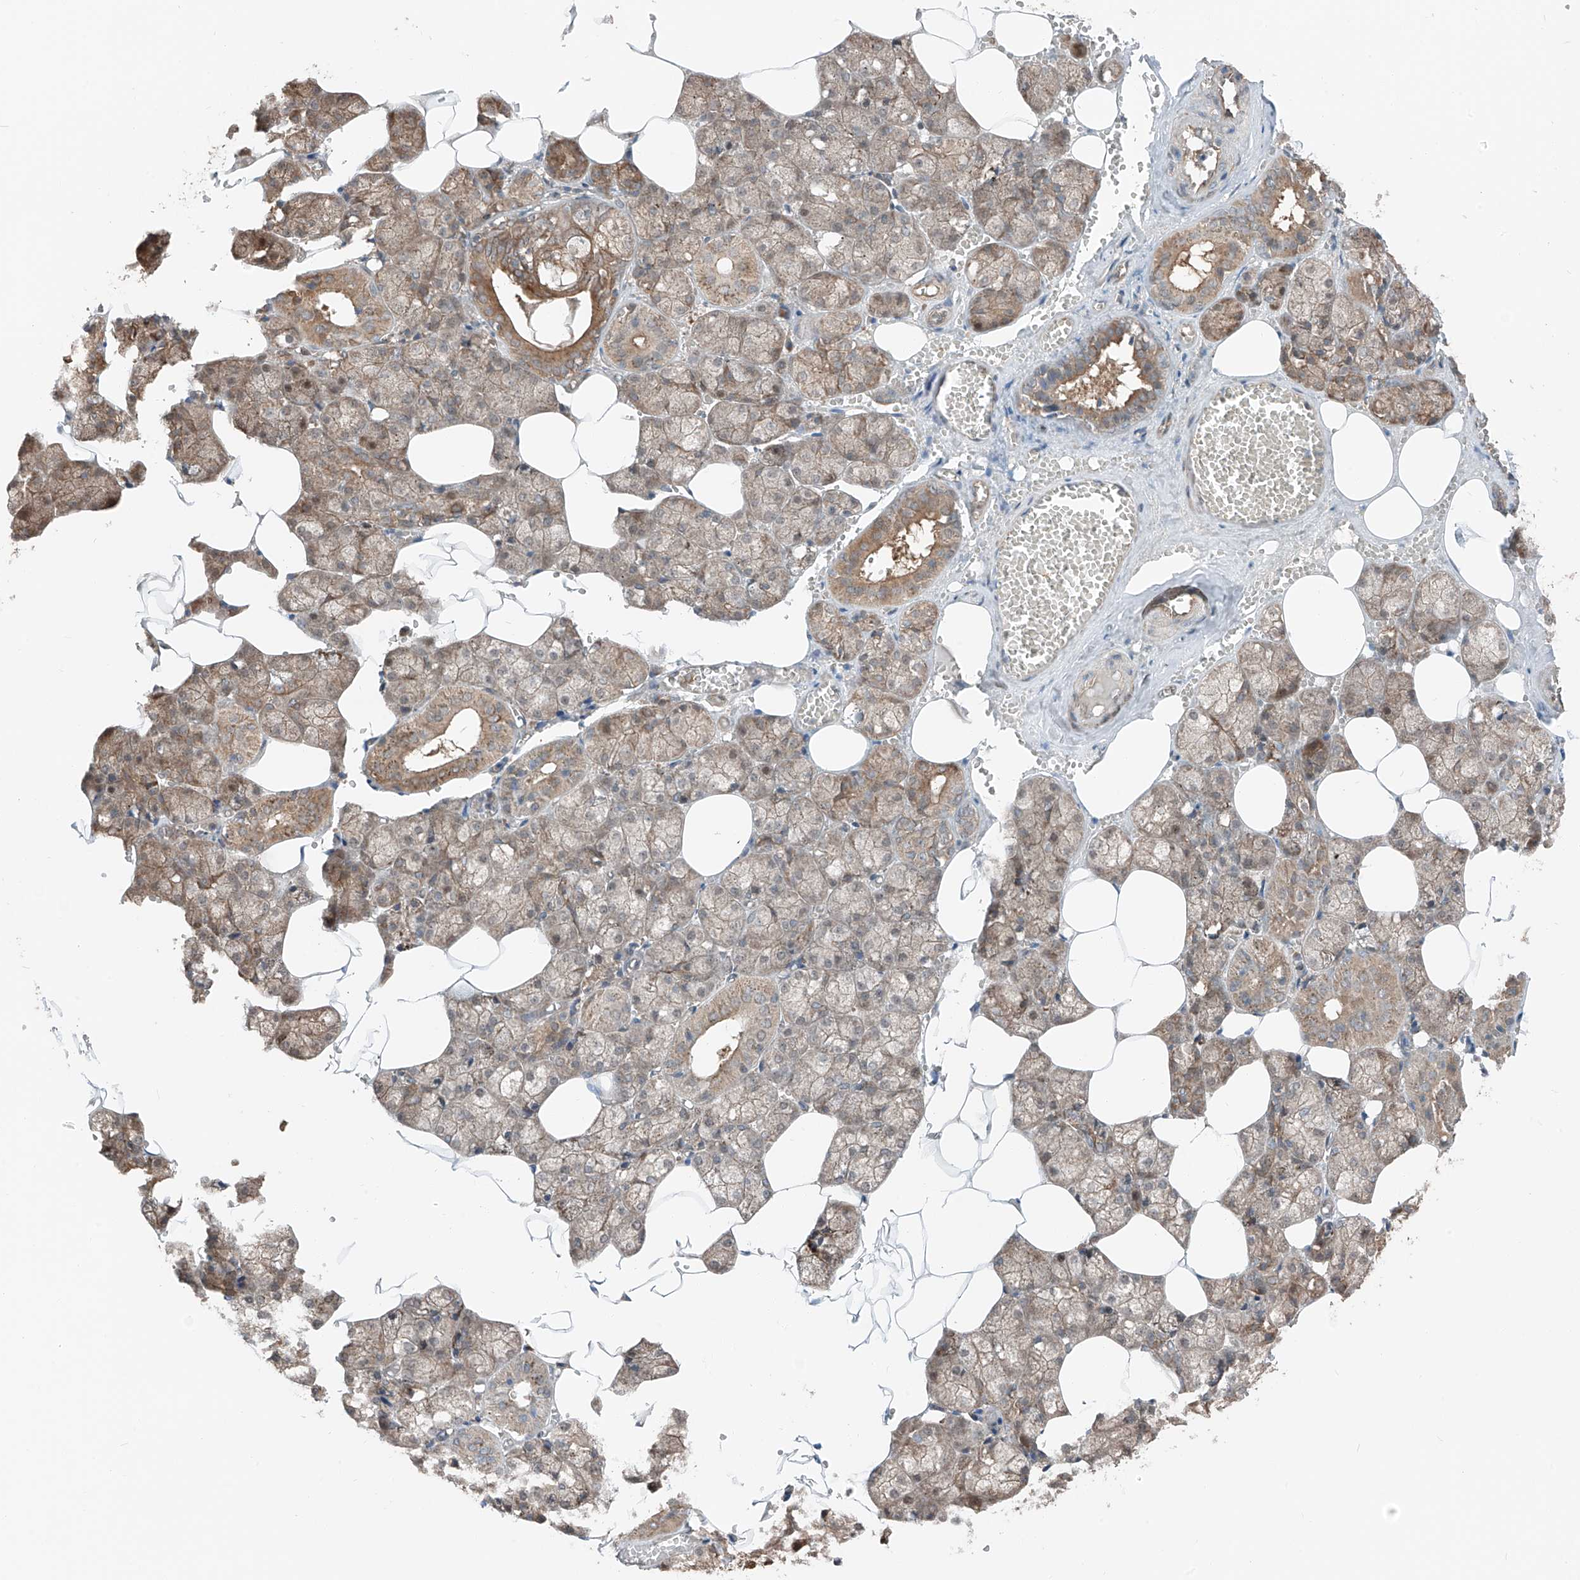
{"staining": {"intensity": "moderate", "quantity": ">75%", "location": "cytoplasmic/membranous"}, "tissue": "salivary gland", "cell_type": "Glandular cells", "image_type": "normal", "snomed": [{"axis": "morphology", "description": "Normal tissue, NOS"}, {"axis": "topography", "description": "Salivary gland"}], "caption": "IHC histopathology image of benign salivary gland: human salivary gland stained using immunohistochemistry (IHC) shows medium levels of moderate protein expression localized specifically in the cytoplasmic/membranous of glandular cells, appearing as a cytoplasmic/membranous brown color.", "gene": "CEP162", "patient": {"sex": "male", "age": 62}}